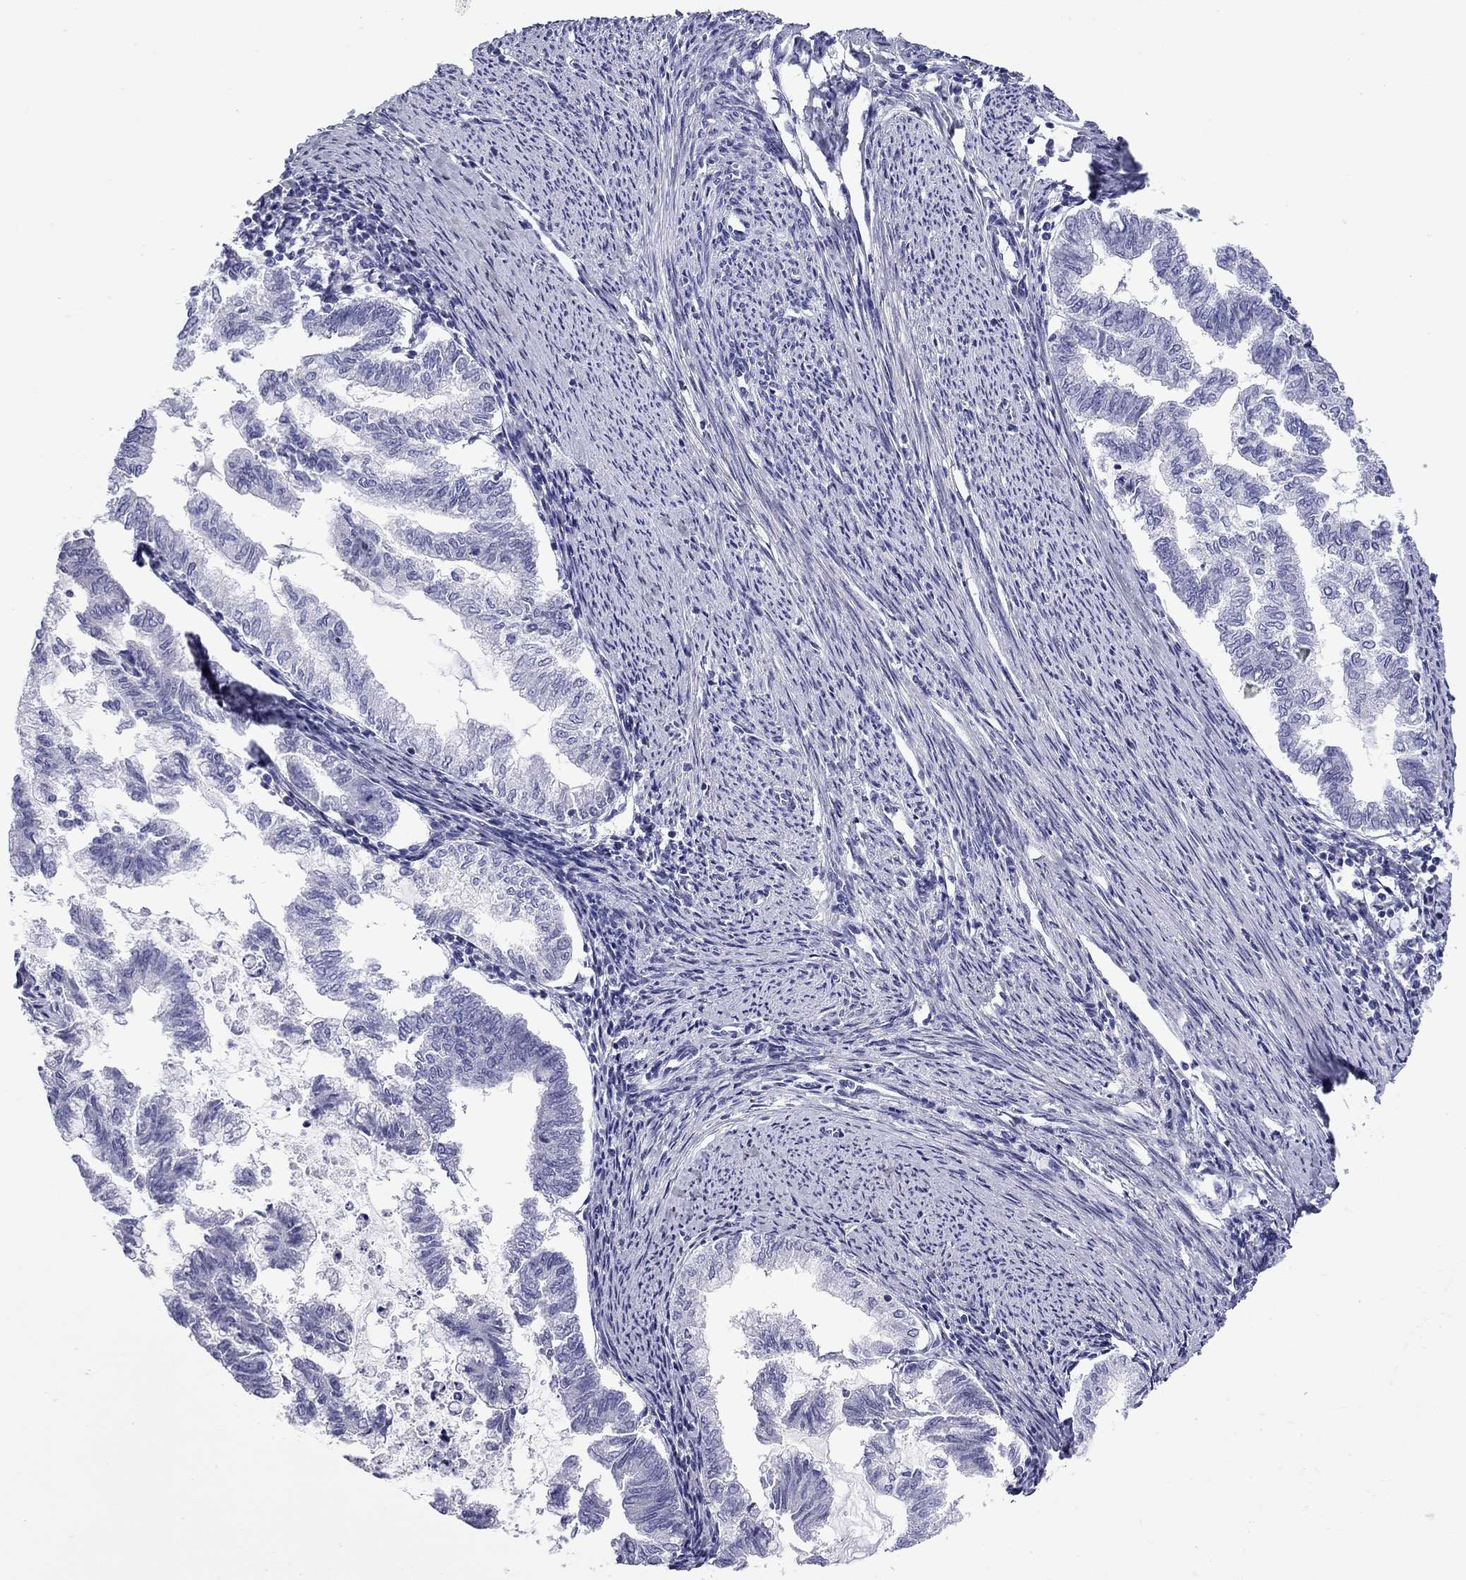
{"staining": {"intensity": "negative", "quantity": "none", "location": "none"}, "tissue": "endometrial cancer", "cell_type": "Tumor cells", "image_type": "cancer", "snomed": [{"axis": "morphology", "description": "Adenocarcinoma, NOS"}, {"axis": "topography", "description": "Endometrium"}], "caption": "IHC photomicrograph of neoplastic tissue: human endometrial cancer (adenocarcinoma) stained with DAB displays no significant protein staining in tumor cells.", "gene": "C8orf88", "patient": {"sex": "female", "age": 79}}